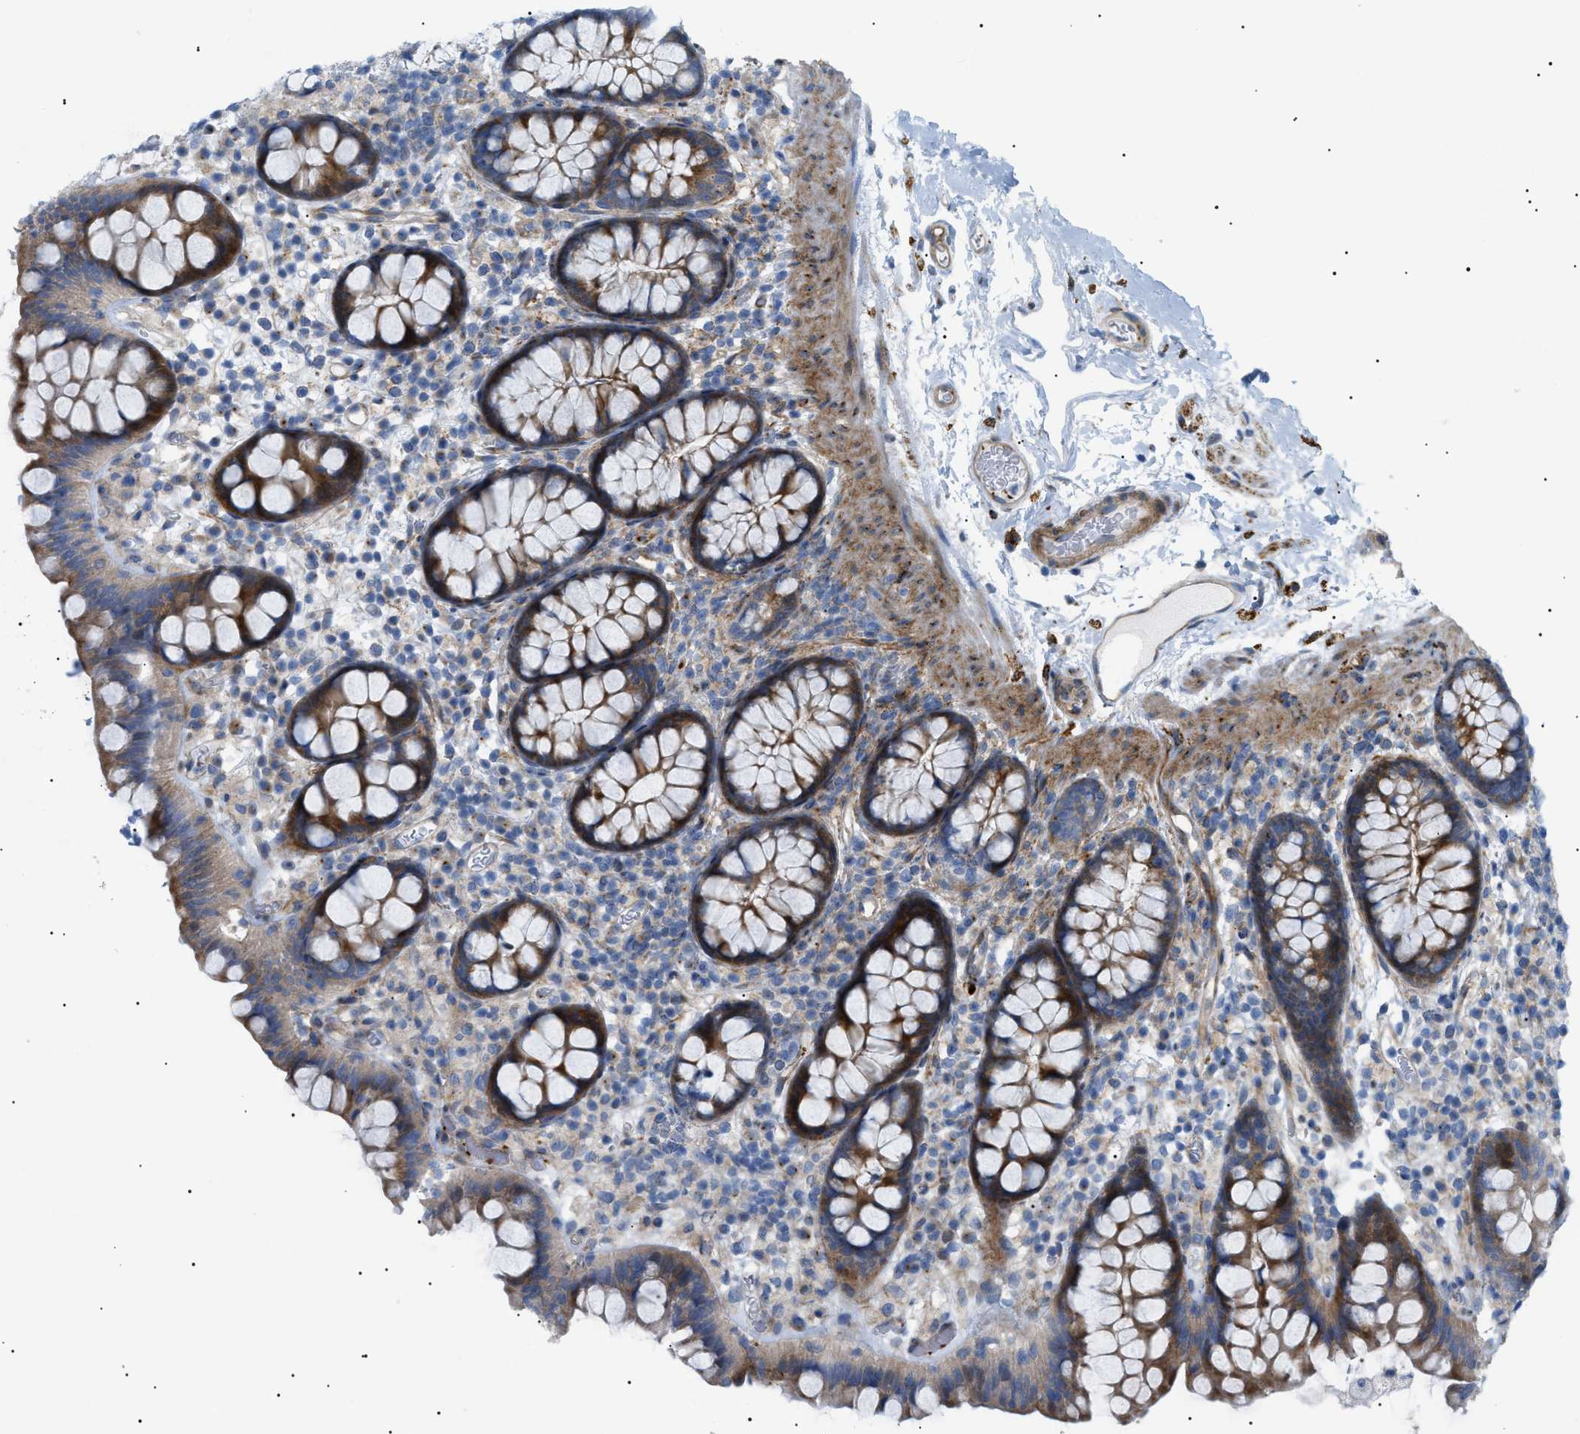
{"staining": {"intensity": "weak", "quantity": ">75%", "location": "cytoplasmic/membranous"}, "tissue": "colon", "cell_type": "Endothelial cells", "image_type": "normal", "snomed": [{"axis": "morphology", "description": "Normal tissue, NOS"}, {"axis": "topography", "description": "Colon"}], "caption": "High-power microscopy captured an immunohistochemistry (IHC) micrograph of normal colon, revealing weak cytoplasmic/membranous positivity in about >75% of endothelial cells. (DAB IHC, brown staining for protein, blue staining for nuclei).", "gene": "SFXN5", "patient": {"sex": "female", "age": 80}}